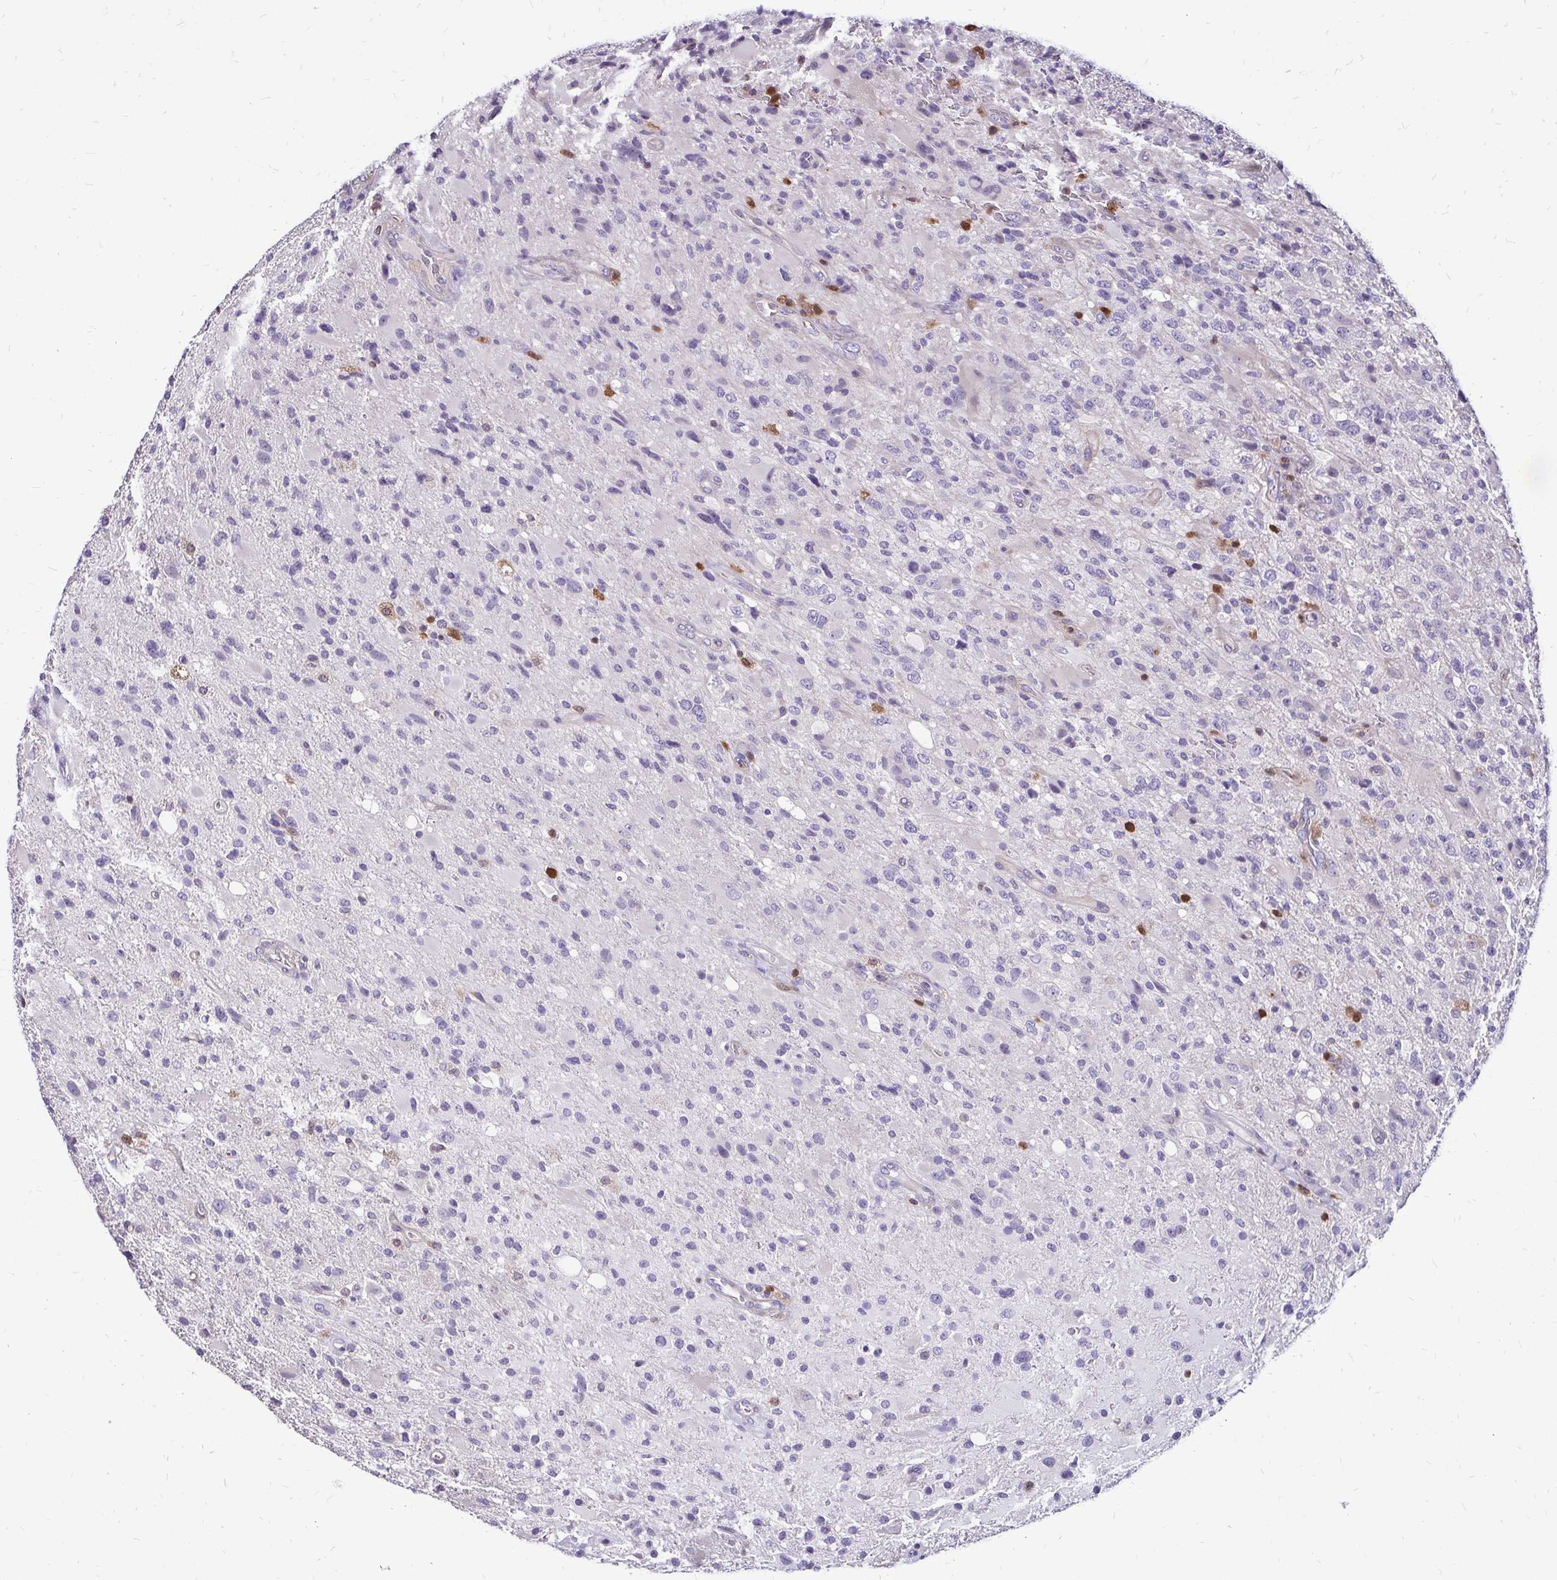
{"staining": {"intensity": "negative", "quantity": "none", "location": "none"}, "tissue": "glioma", "cell_type": "Tumor cells", "image_type": "cancer", "snomed": [{"axis": "morphology", "description": "Glioma, malignant, High grade"}, {"axis": "topography", "description": "Brain"}], "caption": "Immunohistochemical staining of malignant high-grade glioma exhibits no significant positivity in tumor cells.", "gene": "ZFP1", "patient": {"sex": "male", "age": 53}}